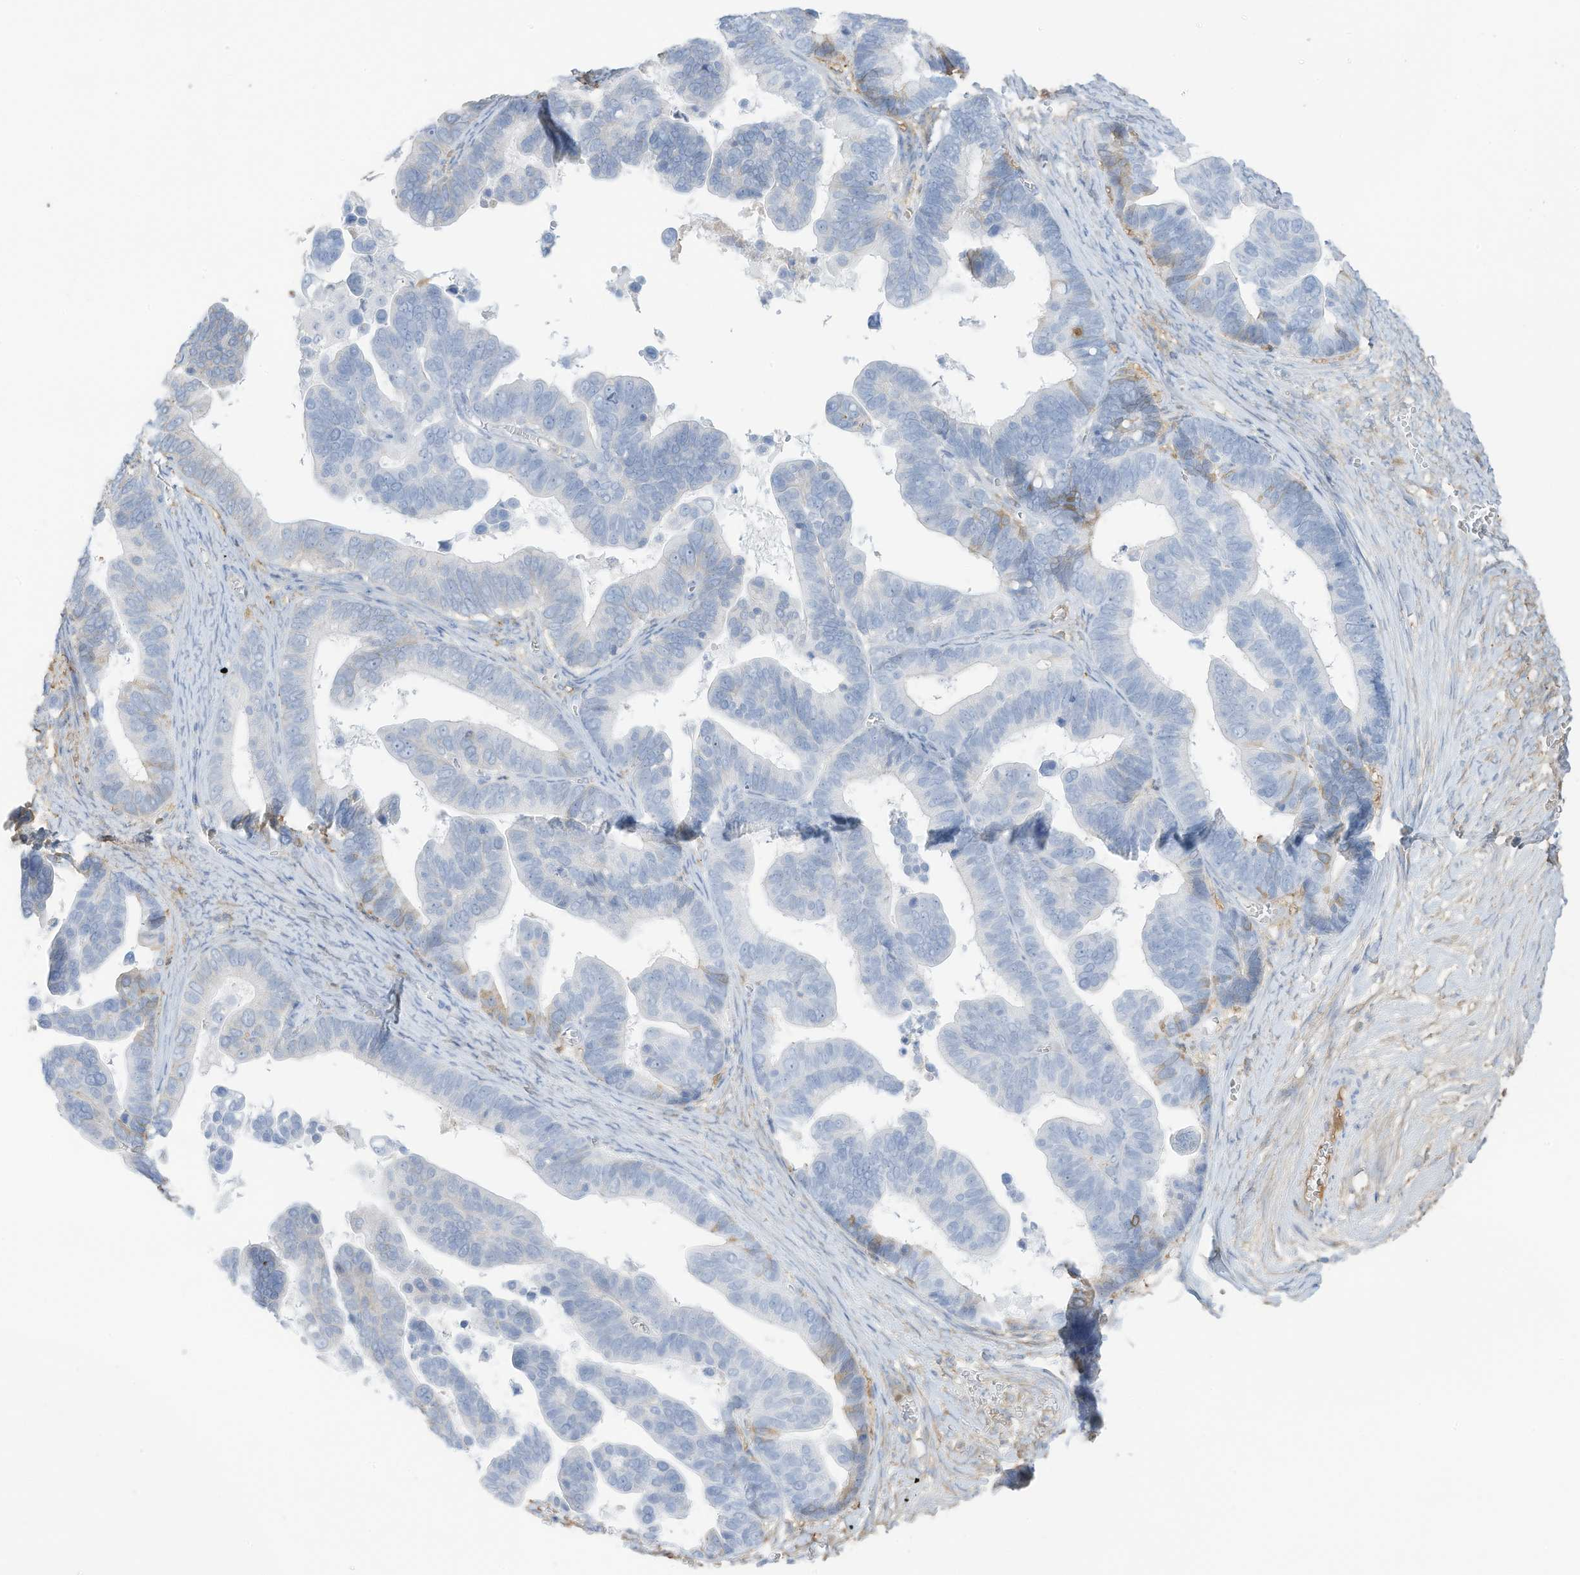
{"staining": {"intensity": "negative", "quantity": "none", "location": "none"}, "tissue": "ovarian cancer", "cell_type": "Tumor cells", "image_type": "cancer", "snomed": [{"axis": "morphology", "description": "Cystadenocarcinoma, serous, NOS"}, {"axis": "topography", "description": "Ovary"}], "caption": "Tumor cells show no significant protein expression in ovarian serous cystadenocarcinoma. The staining is performed using DAB (3,3'-diaminobenzidine) brown chromogen with nuclei counter-stained in using hematoxylin.", "gene": "HSD17B13", "patient": {"sex": "female", "age": 56}}